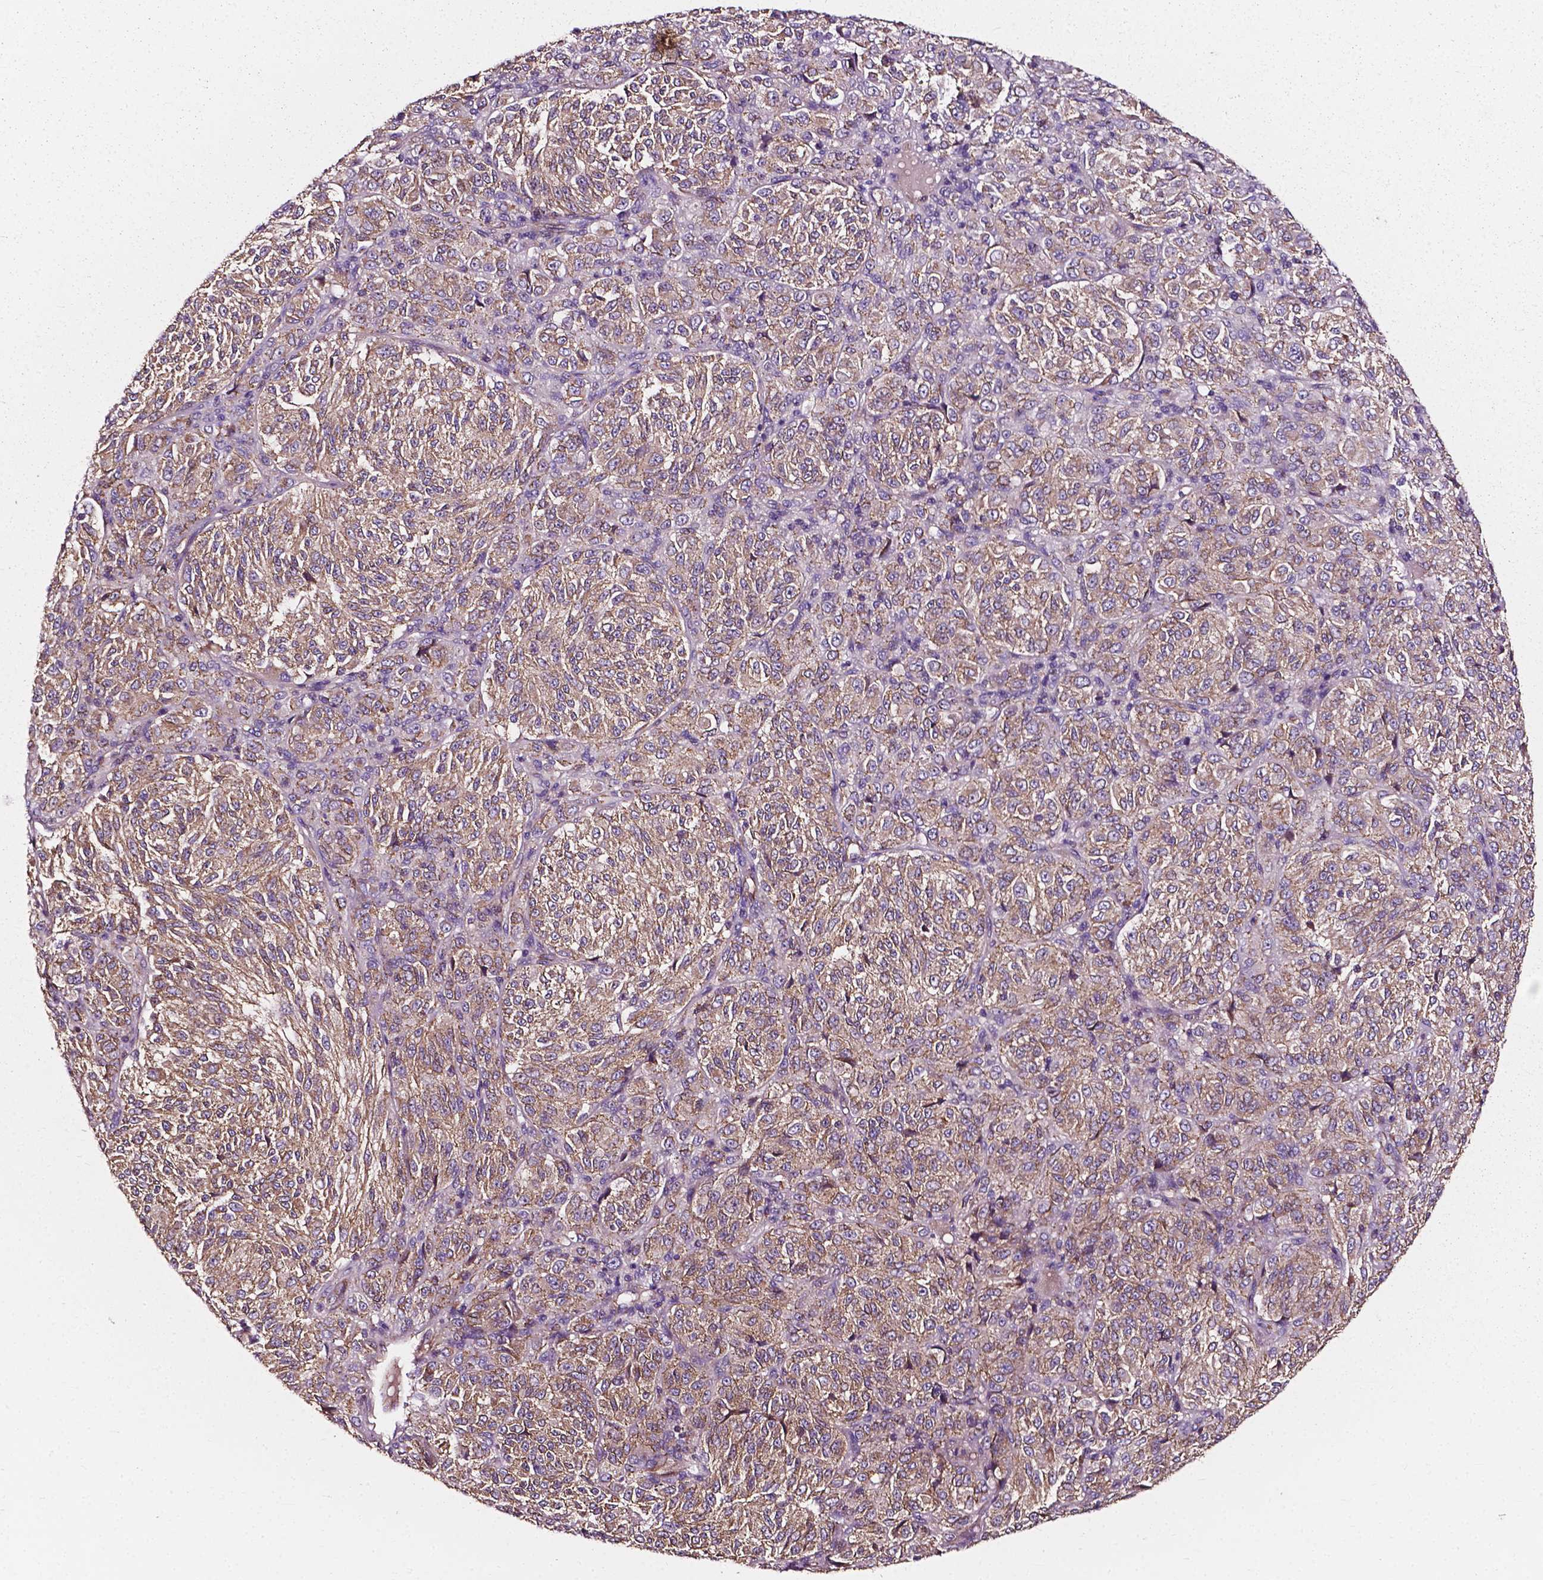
{"staining": {"intensity": "weak", "quantity": ">75%", "location": "cytoplasmic/membranous"}, "tissue": "melanoma", "cell_type": "Tumor cells", "image_type": "cancer", "snomed": [{"axis": "morphology", "description": "Malignant melanoma, Metastatic site"}, {"axis": "topography", "description": "Brain"}], "caption": "A micrograph of melanoma stained for a protein demonstrates weak cytoplasmic/membranous brown staining in tumor cells.", "gene": "ATG16L1", "patient": {"sex": "female", "age": 56}}